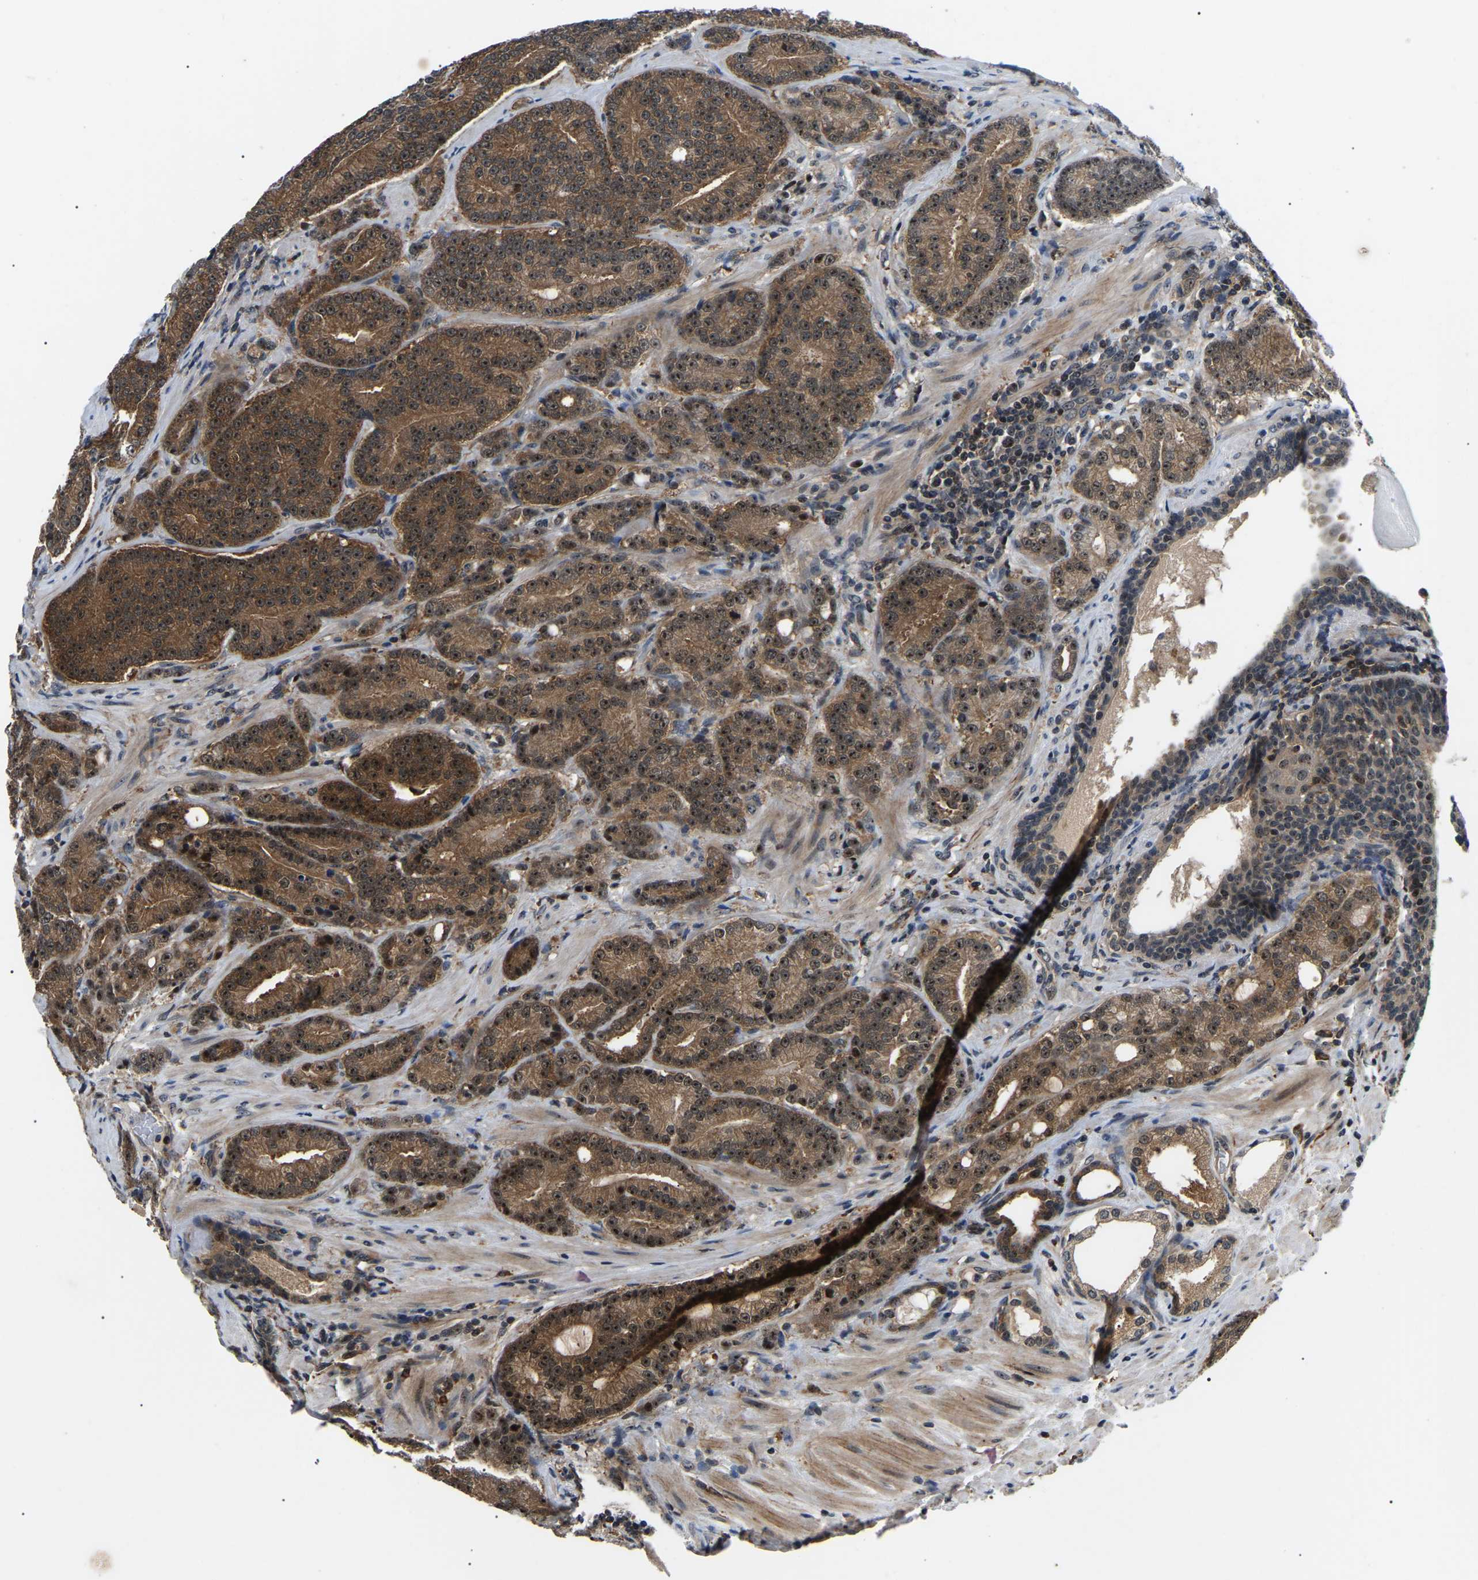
{"staining": {"intensity": "strong", "quantity": ">75%", "location": "cytoplasmic/membranous,nuclear"}, "tissue": "prostate cancer", "cell_type": "Tumor cells", "image_type": "cancer", "snomed": [{"axis": "morphology", "description": "Adenocarcinoma, High grade"}, {"axis": "topography", "description": "Prostate"}], "caption": "Prostate adenocarcinoma (high-grade) stained with a brown dye shows strong cytoplasmic/membranous and nuclear positive staining in about >75% of tumor cells.", "gene": "RRP1B", "patient": {"sex": "male", "age": 61}}